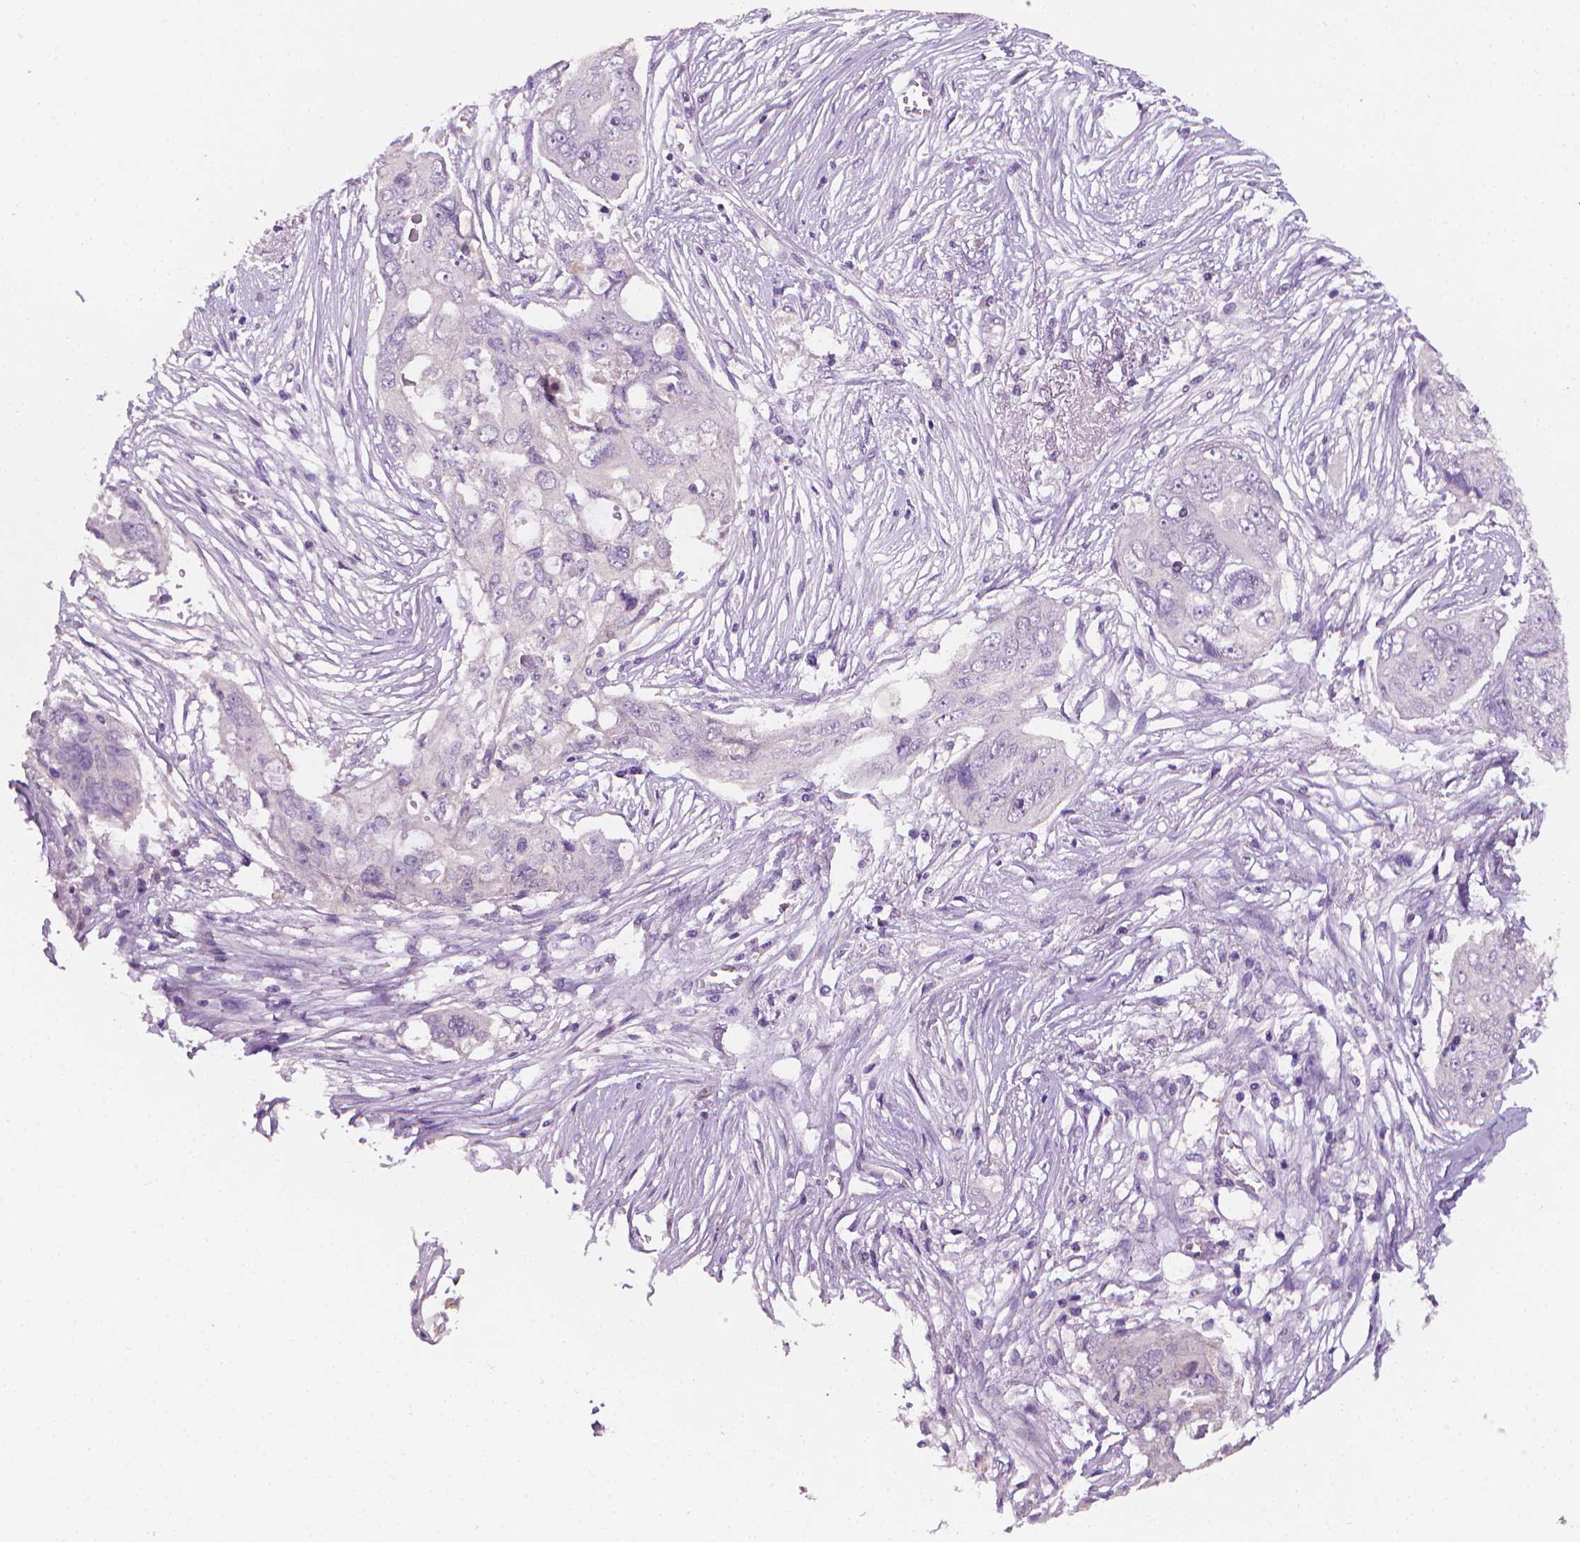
{"staining": {"intensity": "negative", "quantity": "none", "location": "none"}, "tissue": "ovarian cancer", "cell_type": "Tumor cells", "image_type": "cancer", "snomed": [{"axis": "morphology", "description": "Carcinoma, endometroid"}, {"axis": "topography", "description": "Ovary"}], "caption": "Photomicrograph shows no protein expression in tumor cells of endometroid carcinoma (ovarian) tissue. (DAB immunohistochemistry (IHC) with hematoxylin counter stain).", "gene": "FASN", "patient": {"sex": "female", "age": 70}}